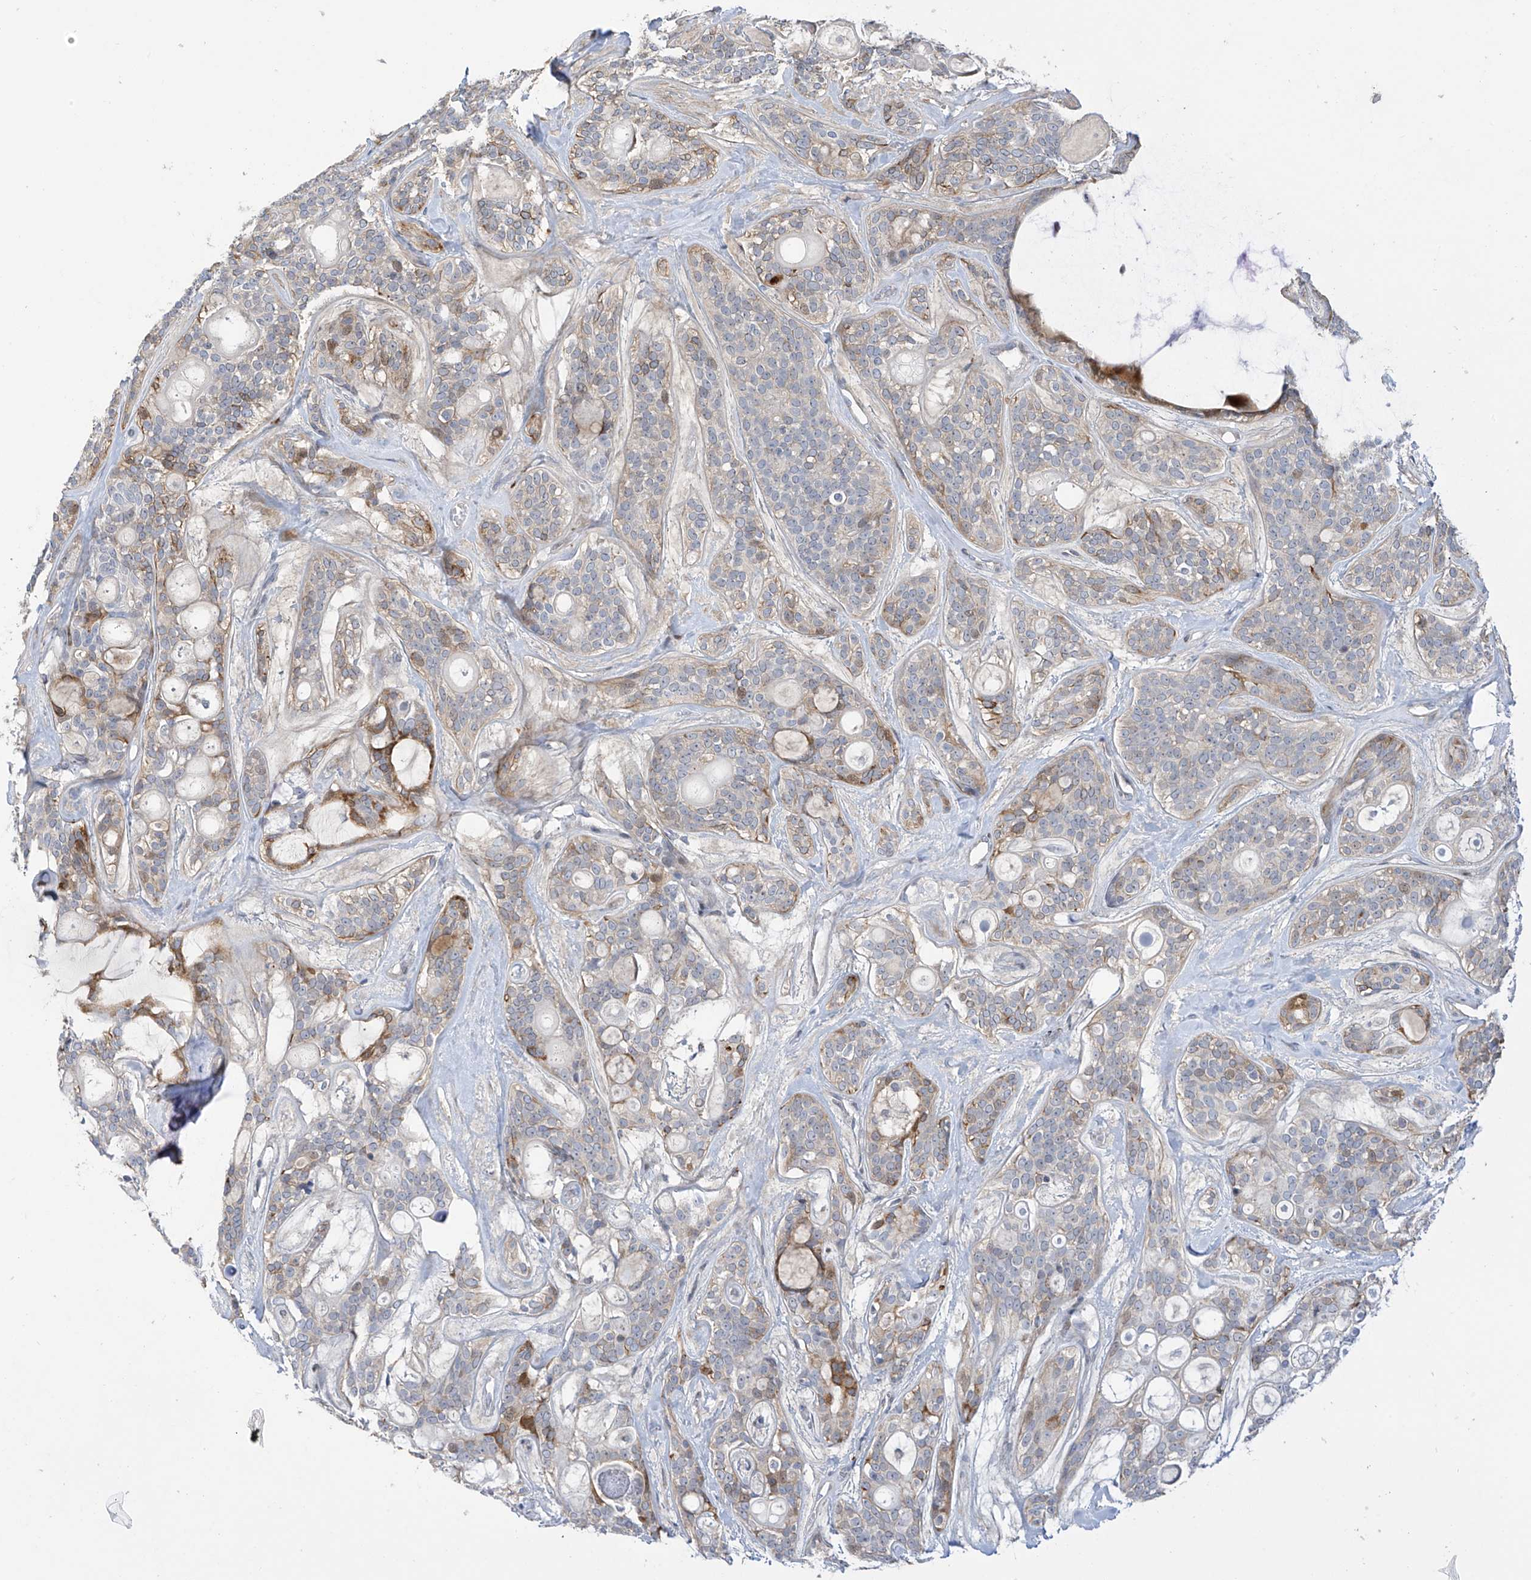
{"staining": {"intensity": "moderate", "quantity": "<25%", "location": "cytoplasmic/membranous"}, "tissue": "head and neck cancer", "cell_type": "Tumor cells", "image_type": "cancer", "snomed": [{"axis": "morphology", "description": "Adenocarcinoma, NOS"}, {"axis": "topography", "description": "Head-Neck"}], "caption": "Human head and neck adenocarcinoma stained with a protein marker demonstrates moderate staining in tumor cells.", "gene": "ZNF641", "patient": {"sex": "male", "age": 66}}